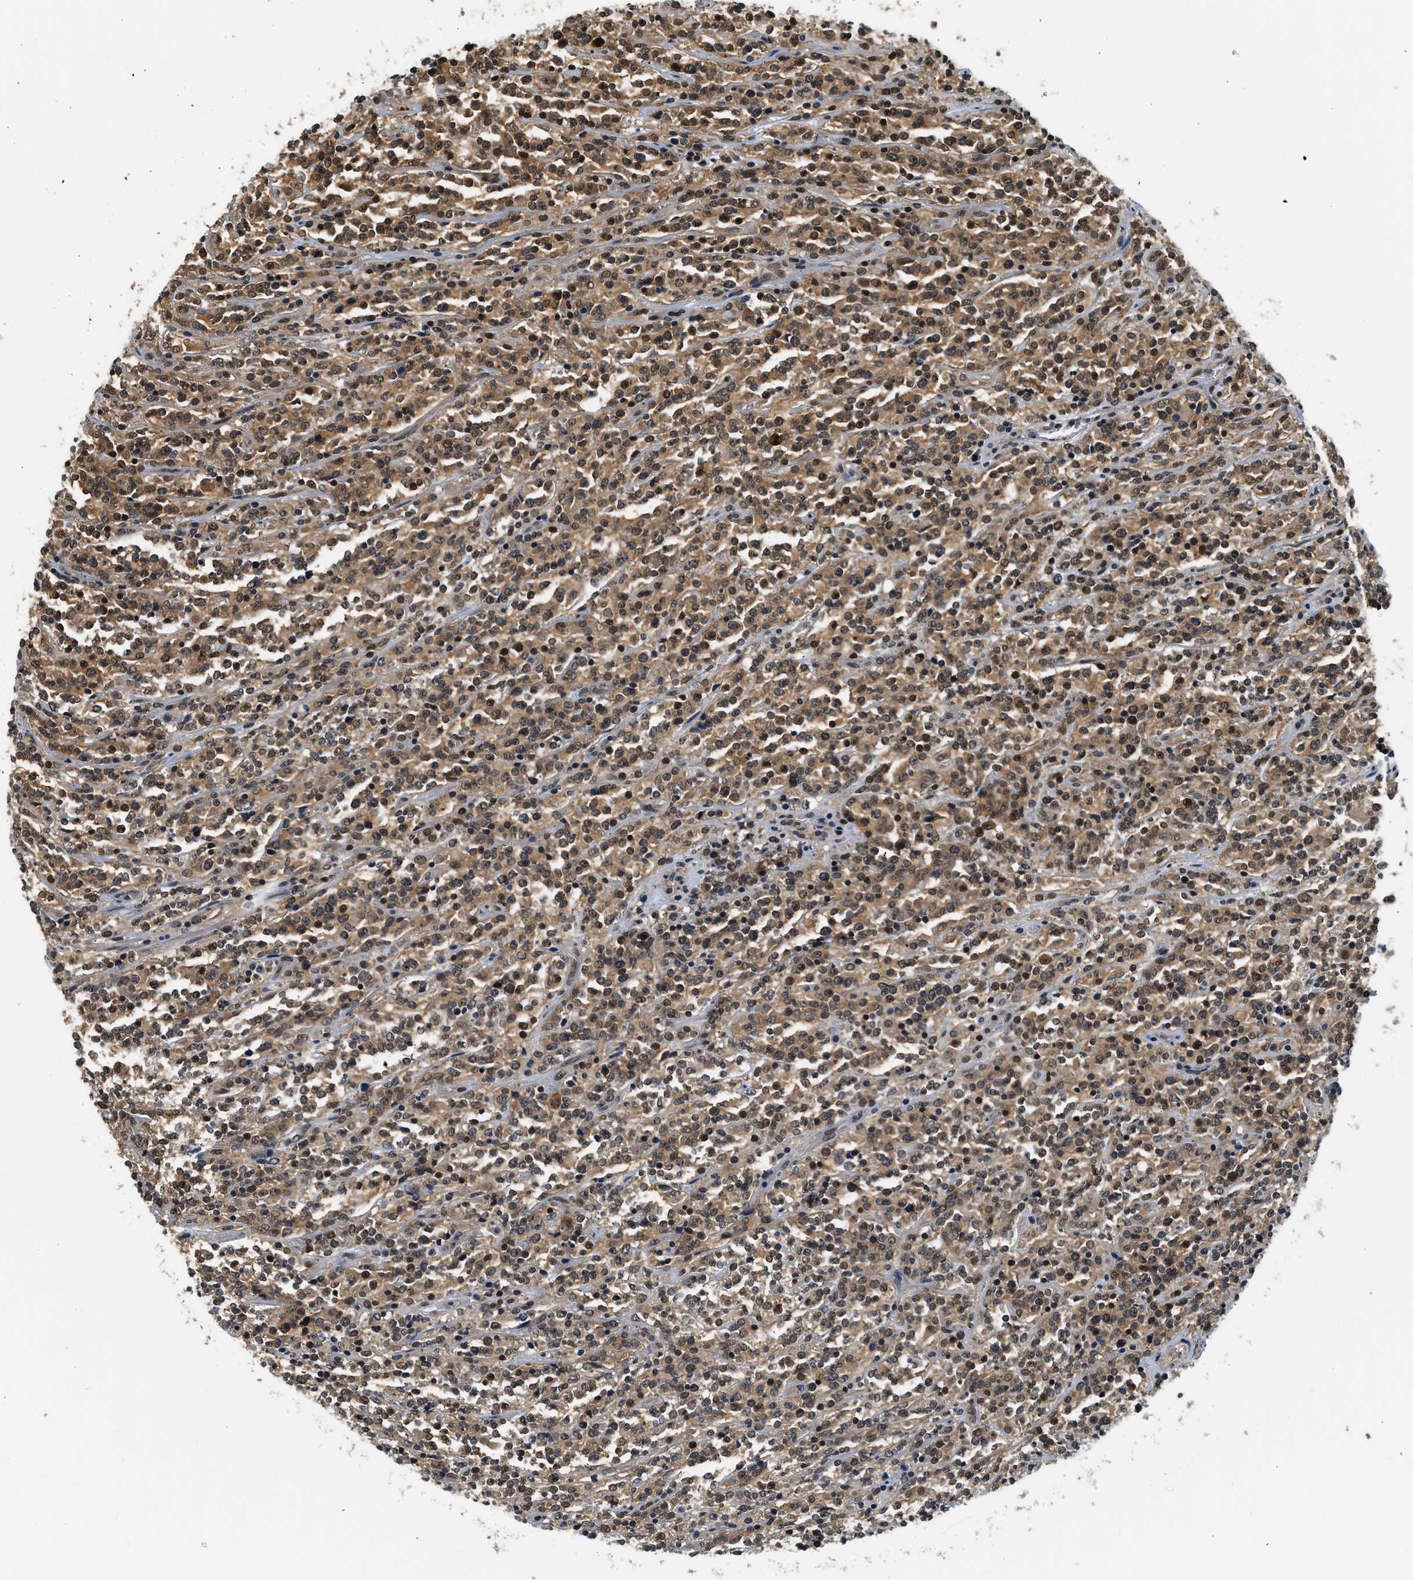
{"staining": {"intensity": "moderate", "quantity": ">75%", "location": "cytoplasmic/membranous,nuclear"}, "tissue": "lymphoma", "cell_type": "Tumor cells", "image_type": "cancer", "snomed": [{"axis": "morphology", "description": "Malignant lymphoma, non-Hodgkin's type, High grade"}, {"axis": "topography", "description": "Soft tissue"}], "caption": "Lymphoma tissue shows moderate cytoplasmic/membranous and nuclear expression in about >75% of tumor cells, visualized by immunohistochemistry.", "gene": "PSMD3", "patient": {"sex": "male", "age": 18}}